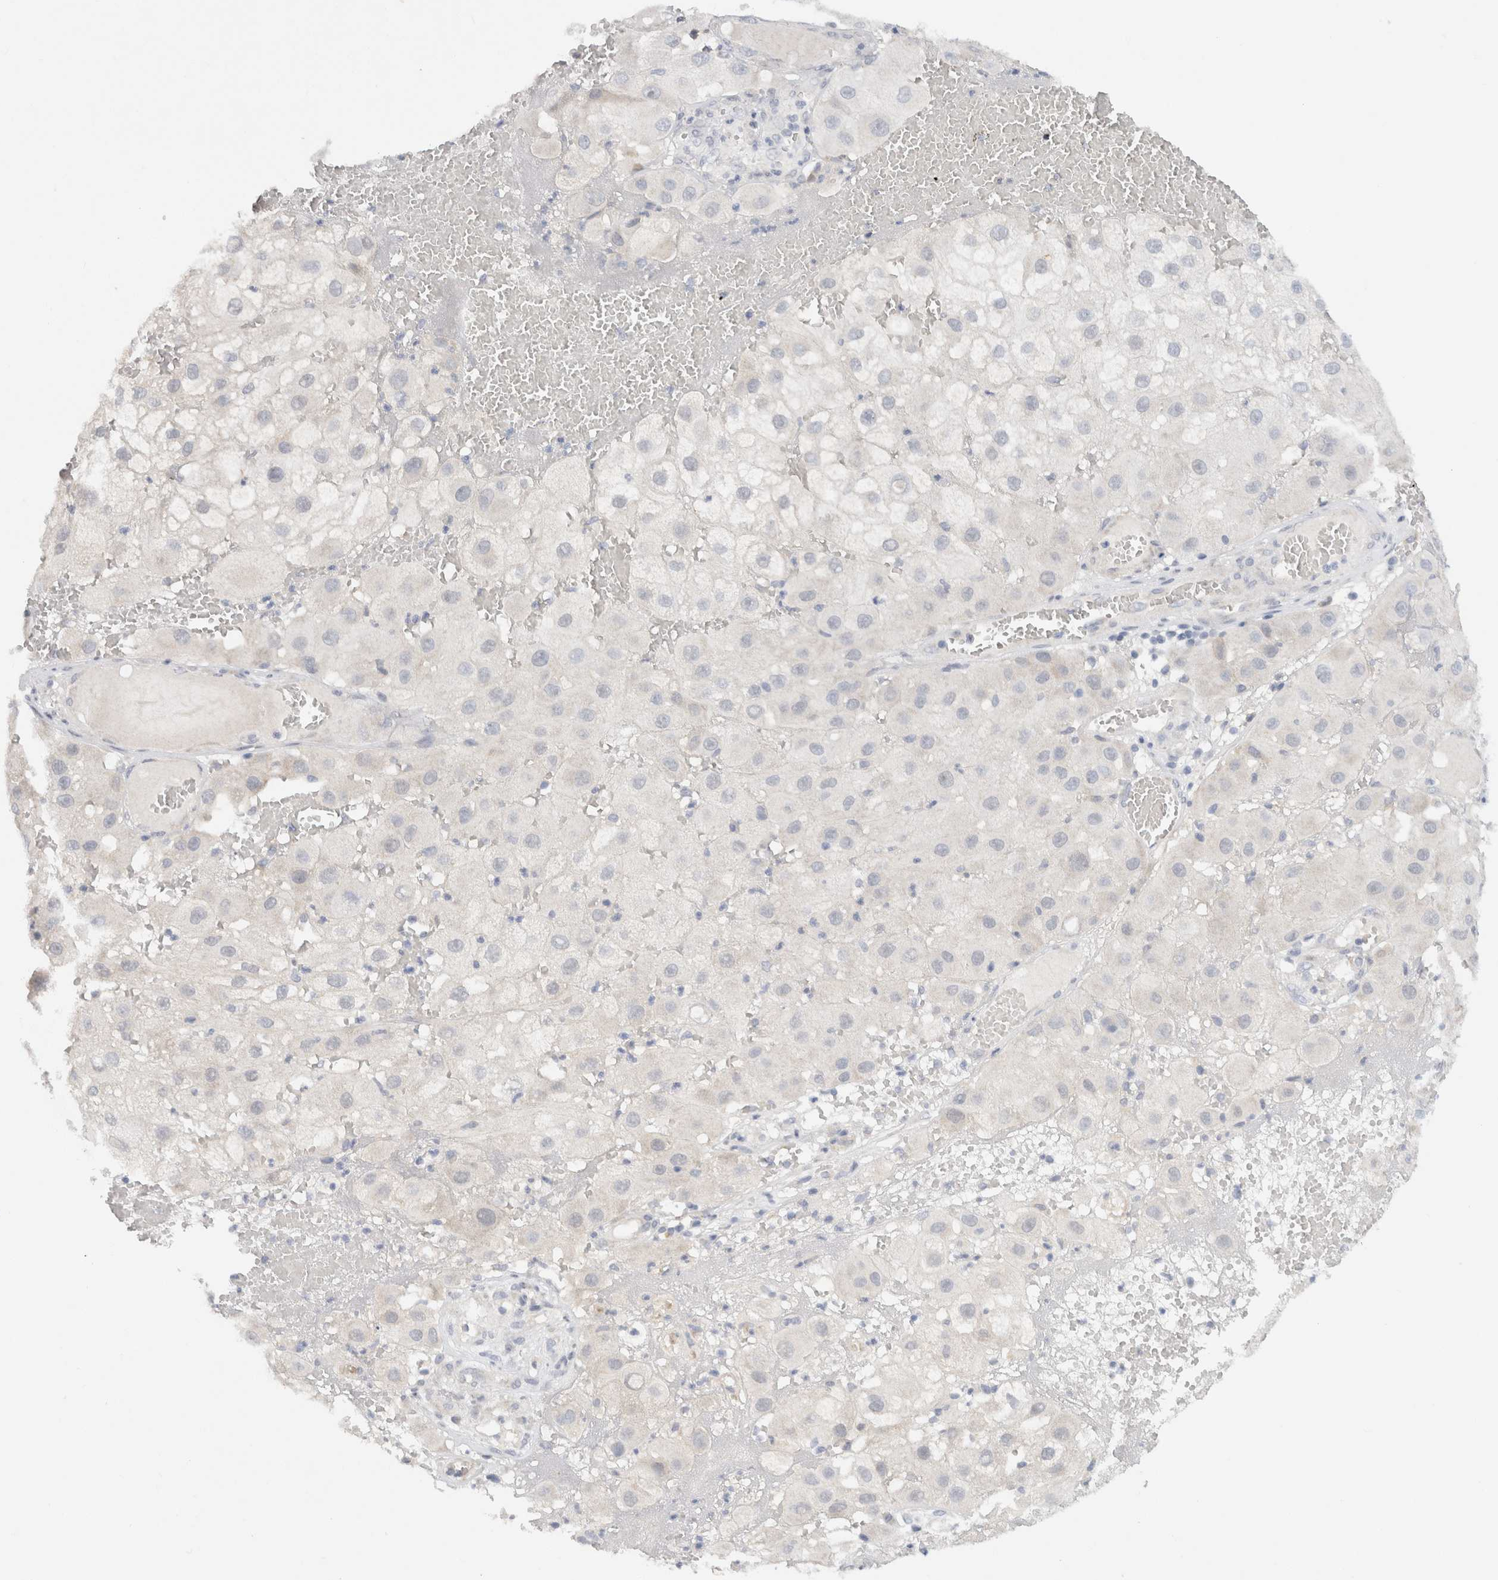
{"staining": {"intensity": "negative", "quantity": "none", "location": "none"}, "tissue": "melanoma", "cell_type": "Tumor cells", "image_type": "cancer", "snomed": [{"axis": "morphology", "description": "Malignant melanoma, NOS"}, {"axis": "topography", "description": "Skin"}], "caption": "Protein analysis of melanoma shows no significant expression in tumor cells.", "gene": "CHRM4", "patient": {"sex": "female", "age": 81}}